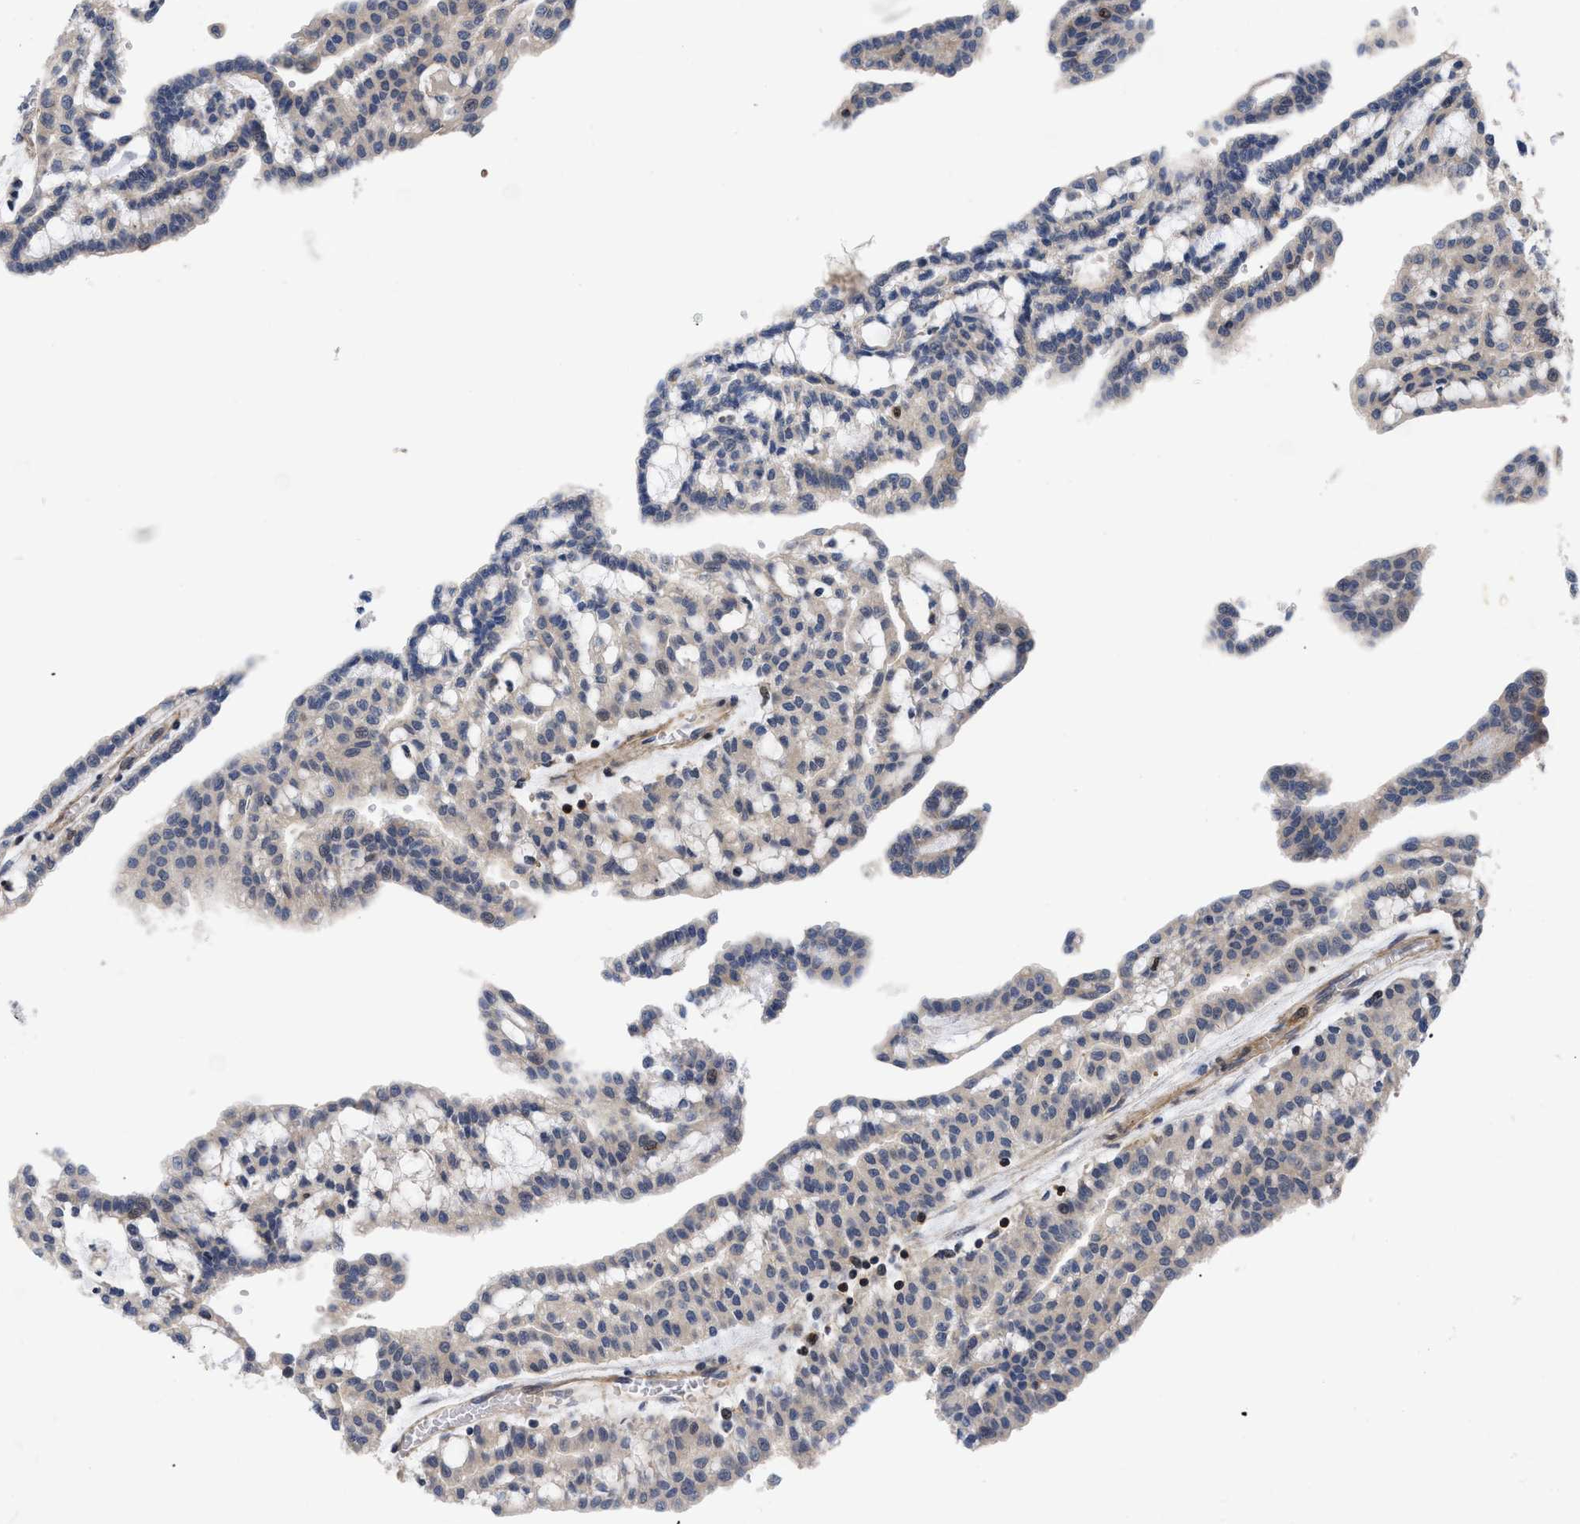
{"staining": {"intensity": "weak", "quantity": ">75%", "location": "cytoplasmic/membranous"}, "tissue": "renal cancer", "cell_type": "Tumor cells", "image_type": "cancer", "snomed": [{"axis": "morphology", "description": "Adenocarcinoma, NOS"}, {"axis": "topography", "description": "Kidney"}], "caption": "This histopathology image shows immunohistochemistry staining of renal cancer, with low weak cytoplasmic/membranous staining in approximately >75% of tumor cells.", "gene": "SPAST", "patient": {"sex": "male", "age": 63}}